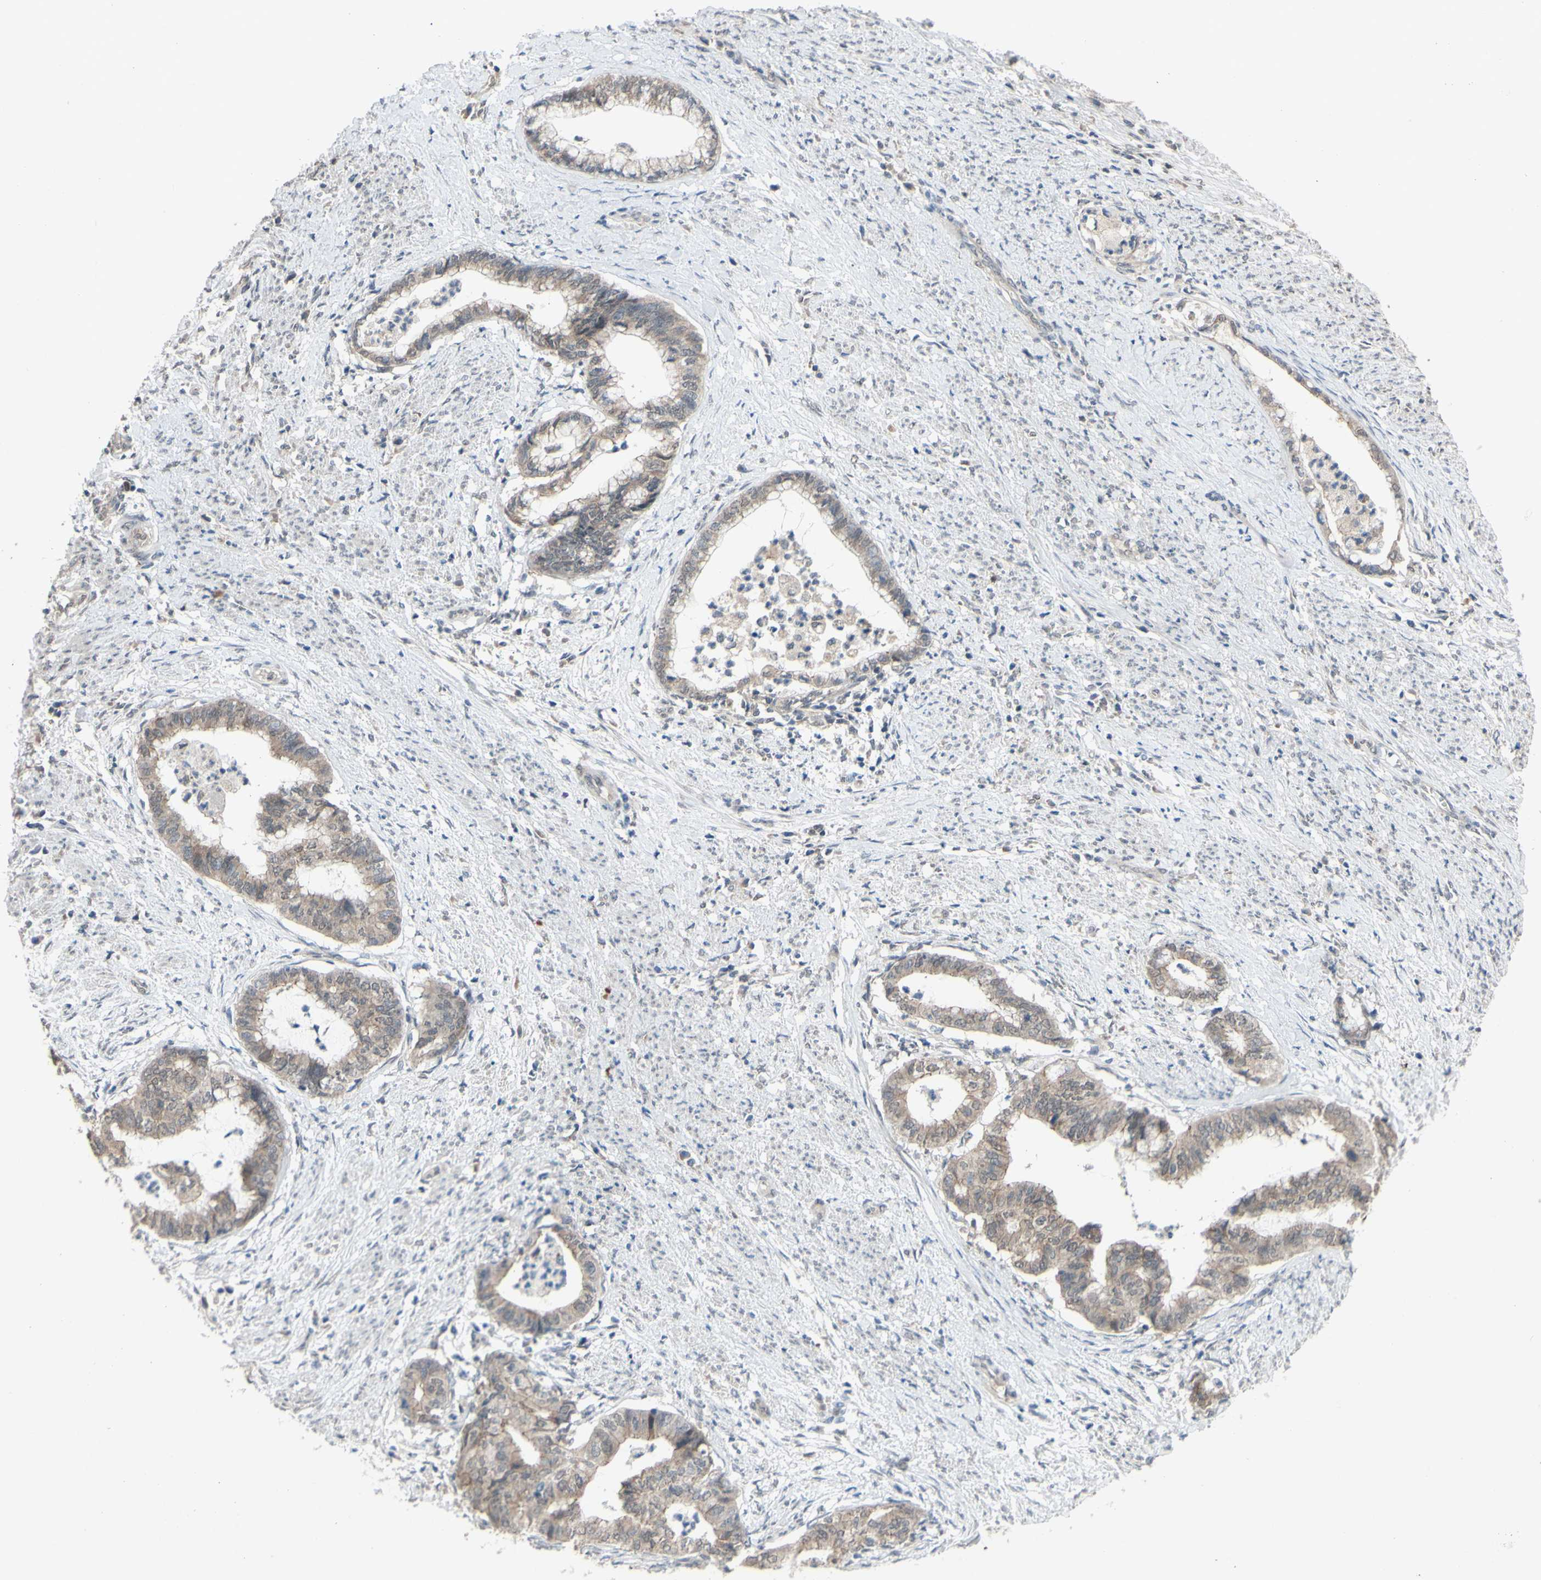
{"staining": {"intensity": "weak", "quantity": ">75%", "location": "cytoplasmic/membranous"}, "tissue": "endometrial cancer", "cell_type": "Tumor cells", "image_type": "cancer", "snomed": [{"axis": "morphology", "description": "Necrosis, NOS"}, {"axis": "morphology", "description": "Adenocarcinoma, NOS"}, {"axis": "topography", "description": "Endometrium"}], "caption": "Endometrial adenocarcinoma stained for a protein demonstrates weak cytoplasmic/membranous positivity in tumor cells. Ihc stains the protein of interest in brown and the nuclei are stained blue.", "gene": "CDCP1", "patient": {"sex": "female", "age": 79}}